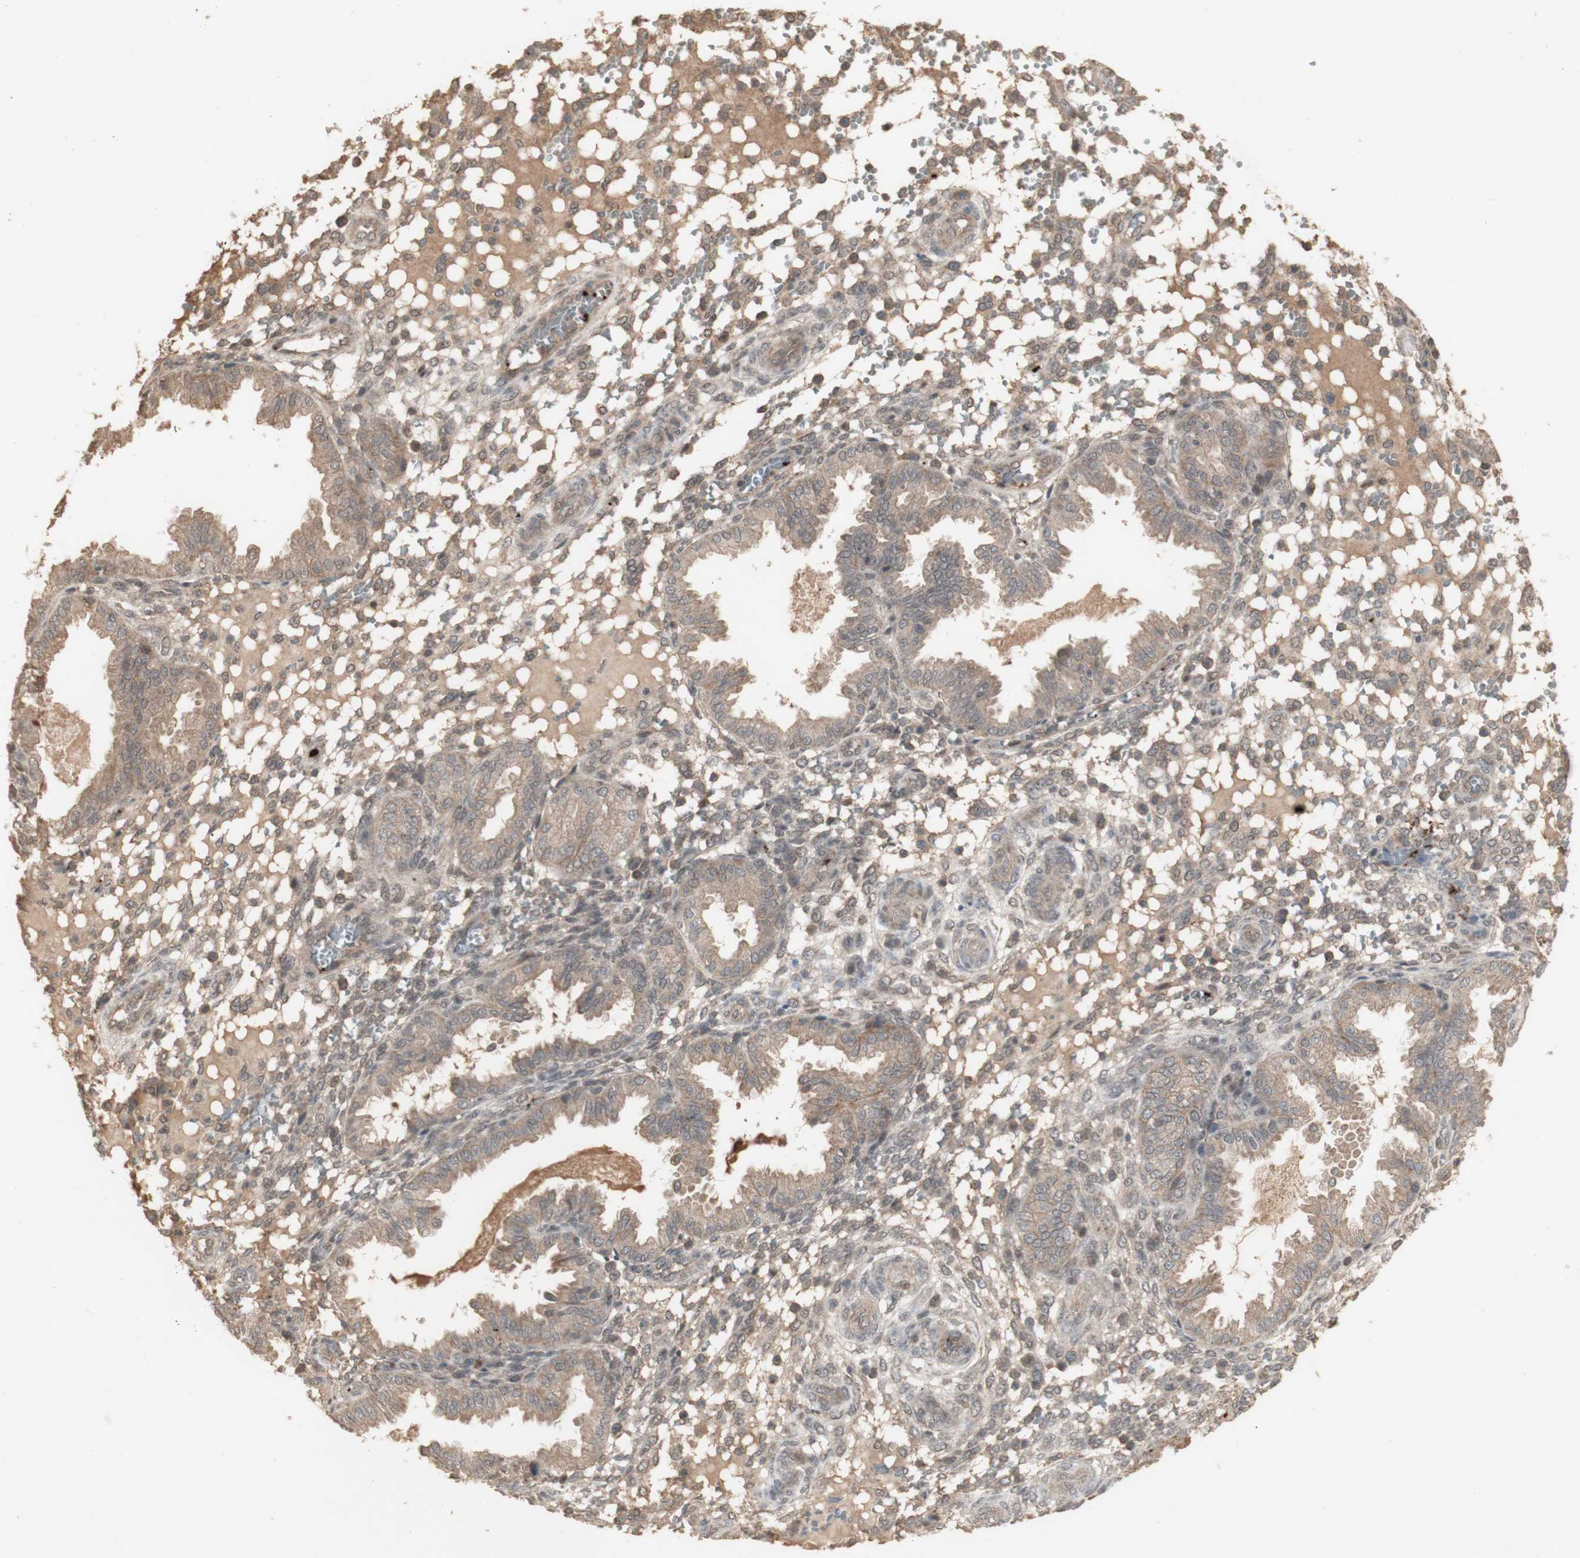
{"staining": {"intensity": "moderate", "quantity": ">75%", "location": "cytoplasmic/membranous"}, "tissue": "endometrium", "cell_type": "Cells in endometrial stroma", "image_type": "normal", "snomed": [{"axis": "morphology", "description": "Normal tissue, NOS"}, {"axis": "topography", "description": "Endometrium"}], "caption": "Immunohistochemical staining of unremarkable endometrium displays >75% levels of moderate cytoplasmic/membranous protein positivity in about >75% of cells in endometrial stroma.", "gene": "ALOX12", "patient": {"sex": "female", "age": 33}}